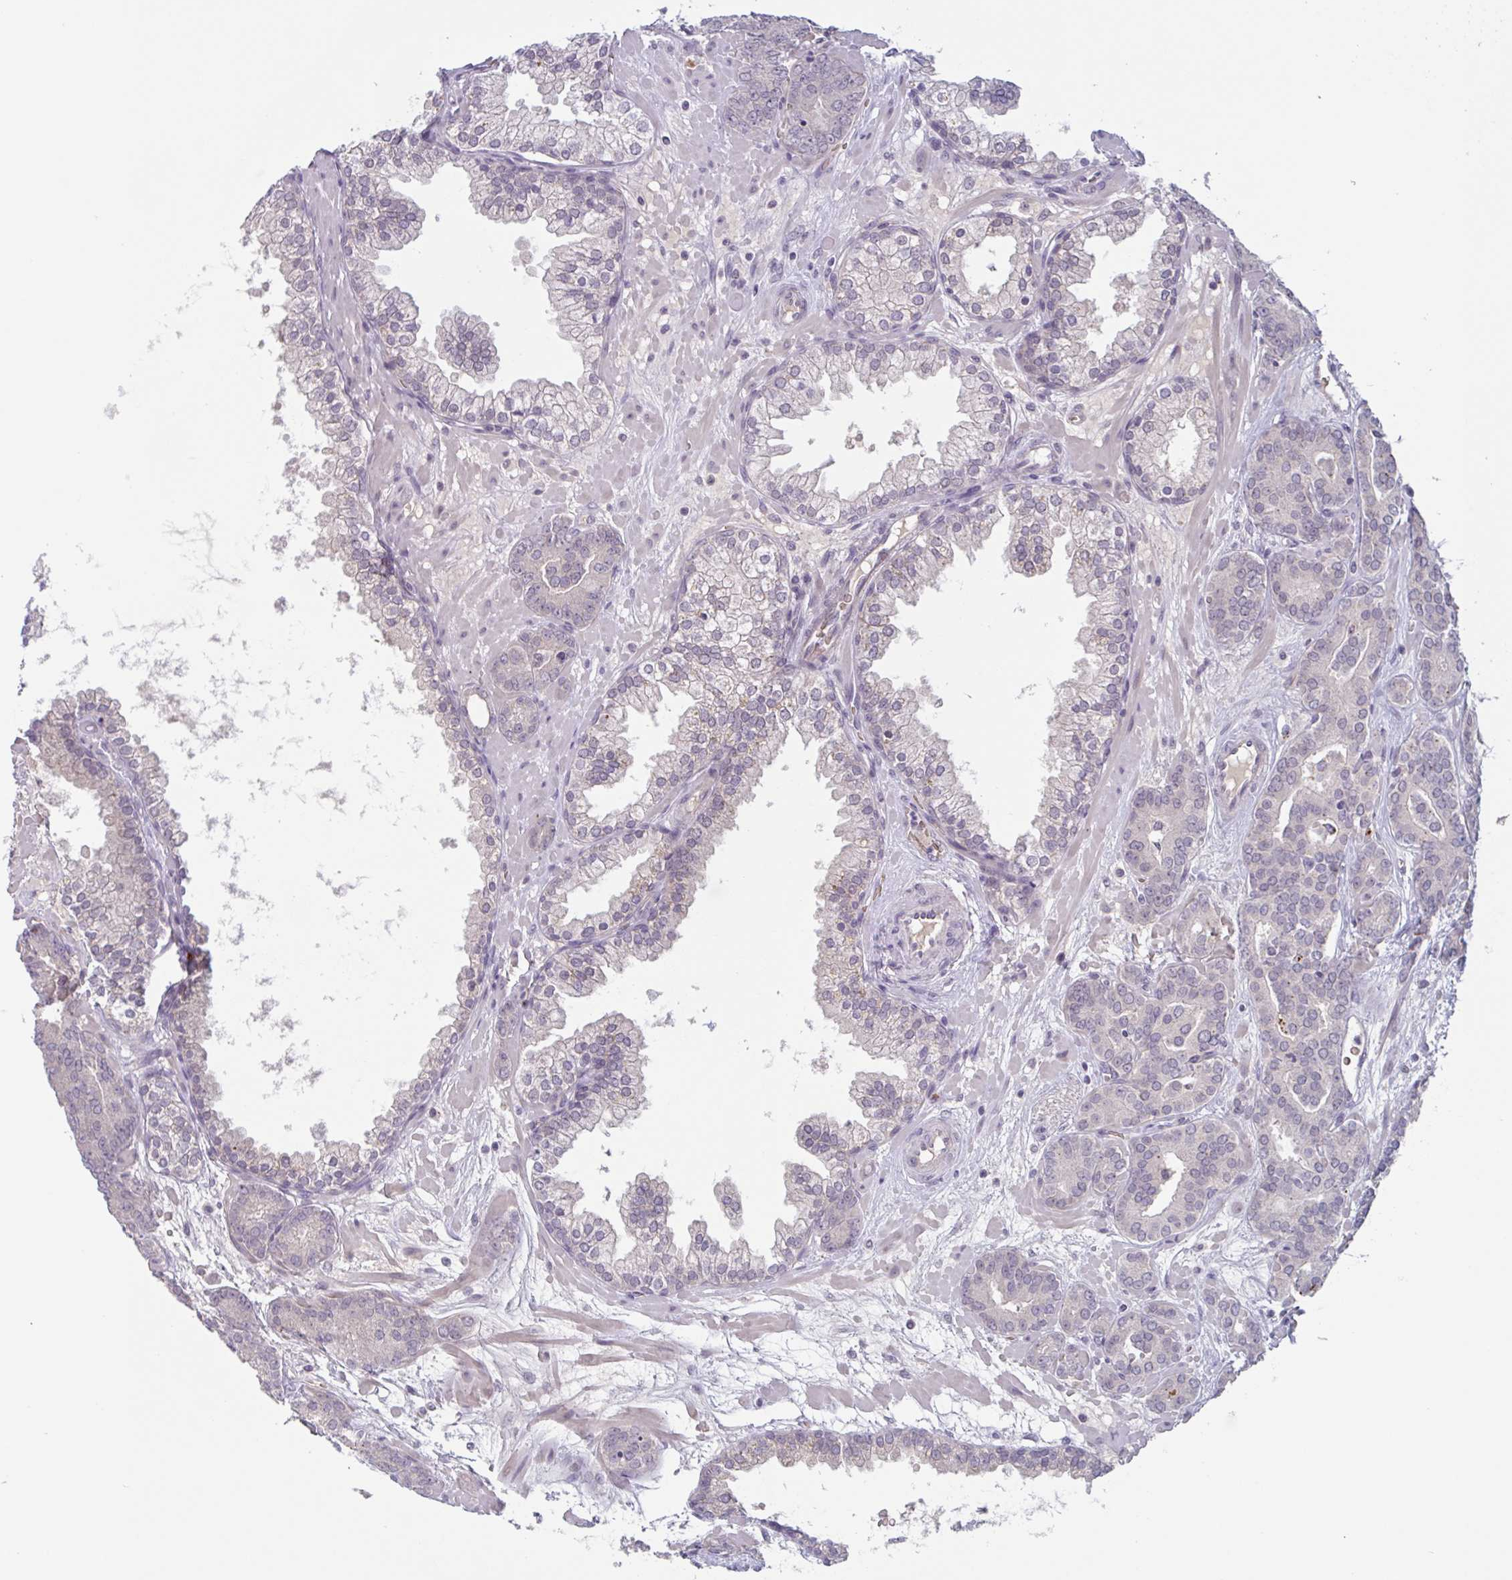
{"staining": {"intensity": "negative", "quantity": "none", "location": "none"}, "tissue": "prostate cancer", "cell_type": "Tumor cells", "image_type": "cancer", "snomed": [{"axis": "morphology", "description": "Adenocarcinoma, High grade"}, {"axis": "topography", "description": "Prostate"}], "caption": "High magnification brightfield microscopy of adenocarcinoma (high-grade) (prostate) stained with DAB (brown) and counterstained with hematoxylin (blue): tumor cells show no significant positivity.", "gene": "RHAG", "patient": {"sex": "male", "age": 66}}